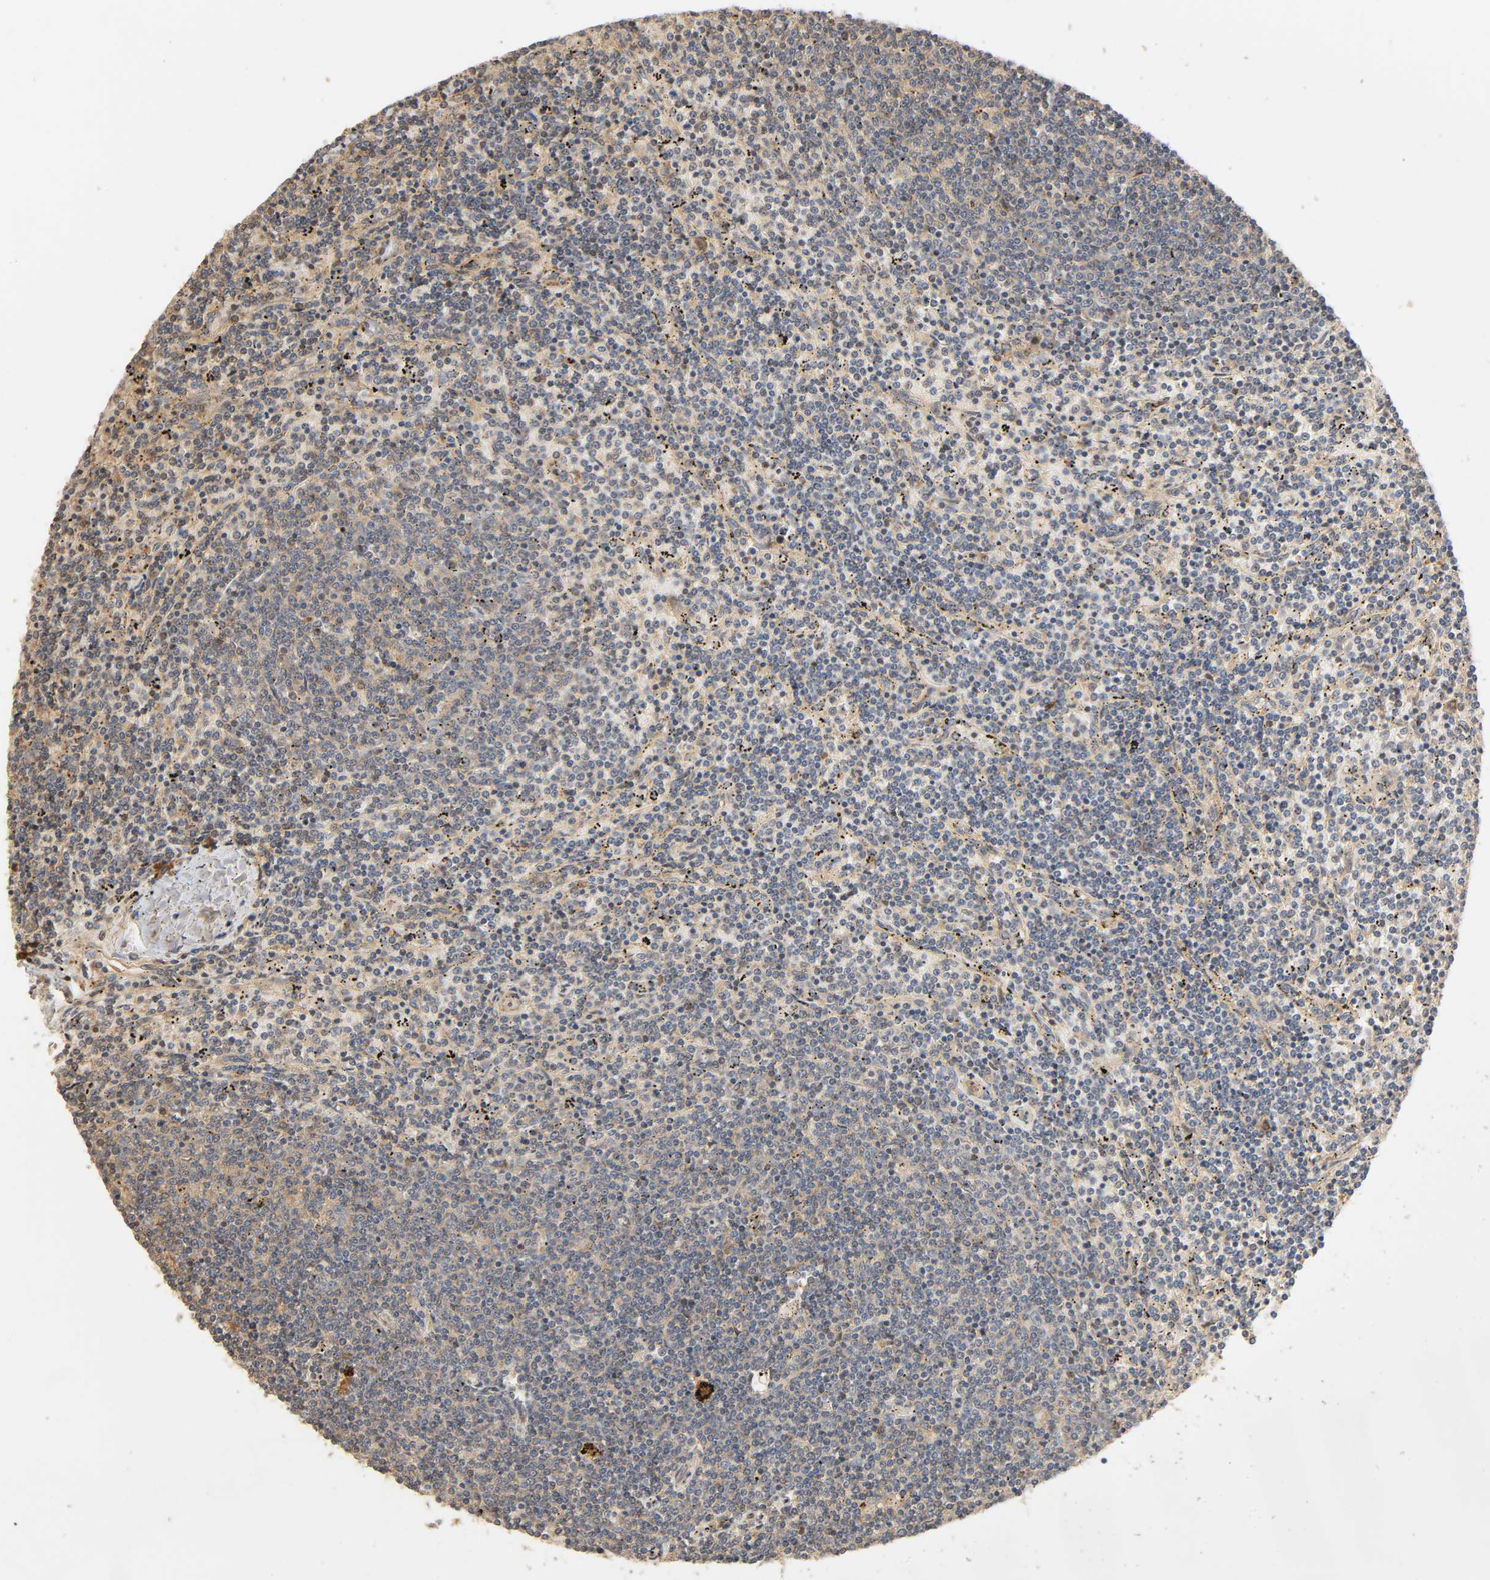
{"staining": {"intensity": "negative", "quantity": "none", "location": "none"}, "tissue": "lymphoma", "cell_type": "Tumor cells", "image_type": "cancer", "snomed": [{"axis": "morphology", "description": "Malignant lymphoma, non-Hodgkin's type, Low grade"}, {"axis": "topography", "description": "Spleen"}], "caption": "This is an immunohistochemistry (IHC) histopathology image of human low-grade malignant lymphoma, non-Hodgkin's type. There is no positivity in tumor cells.", "gene": "SGSM1", "patient": {"sex": "female", "age": 50}}